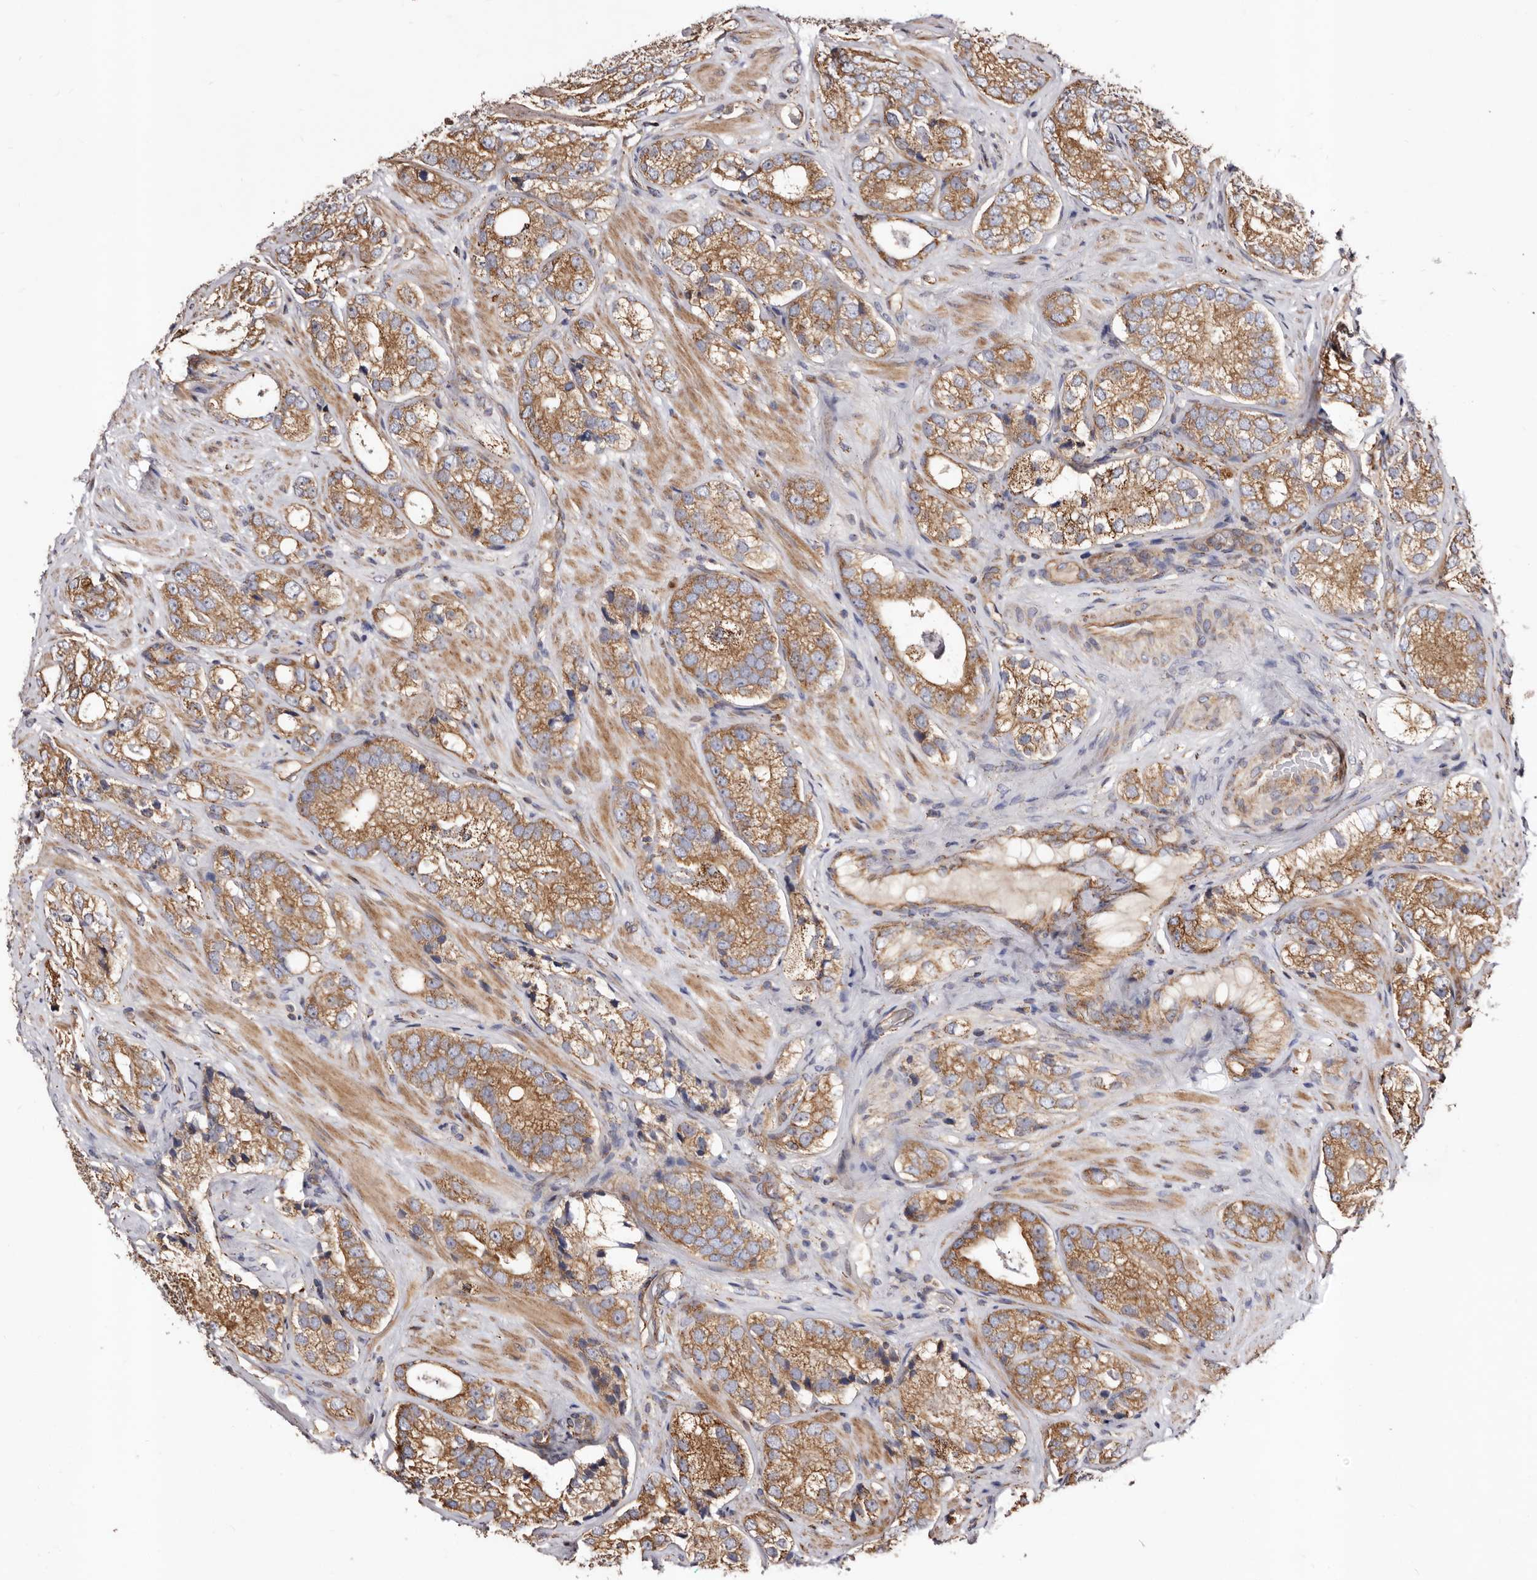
{"staining": {"intensity": "moderate", "quantity": ">75%", "location": "cytoplasmic/membranous"}, "tissue": "prostate cancer", "cell_type": "Tumor cells", "image_type": "cancer", "snomed": [{"axis": "morphology", "description": "Adenocarcinoma, High grade"}, {"axis": "topography", "description": "Prostate"}], "caption": "Protein staining demonstrates moderate cytoplasmic/membranous staining in approximately >75% of tumor cells in high-grade adenocarcinoma (prostate).", "gene": "LUZP1", "patient": {"sex": "male", "age": 56}}